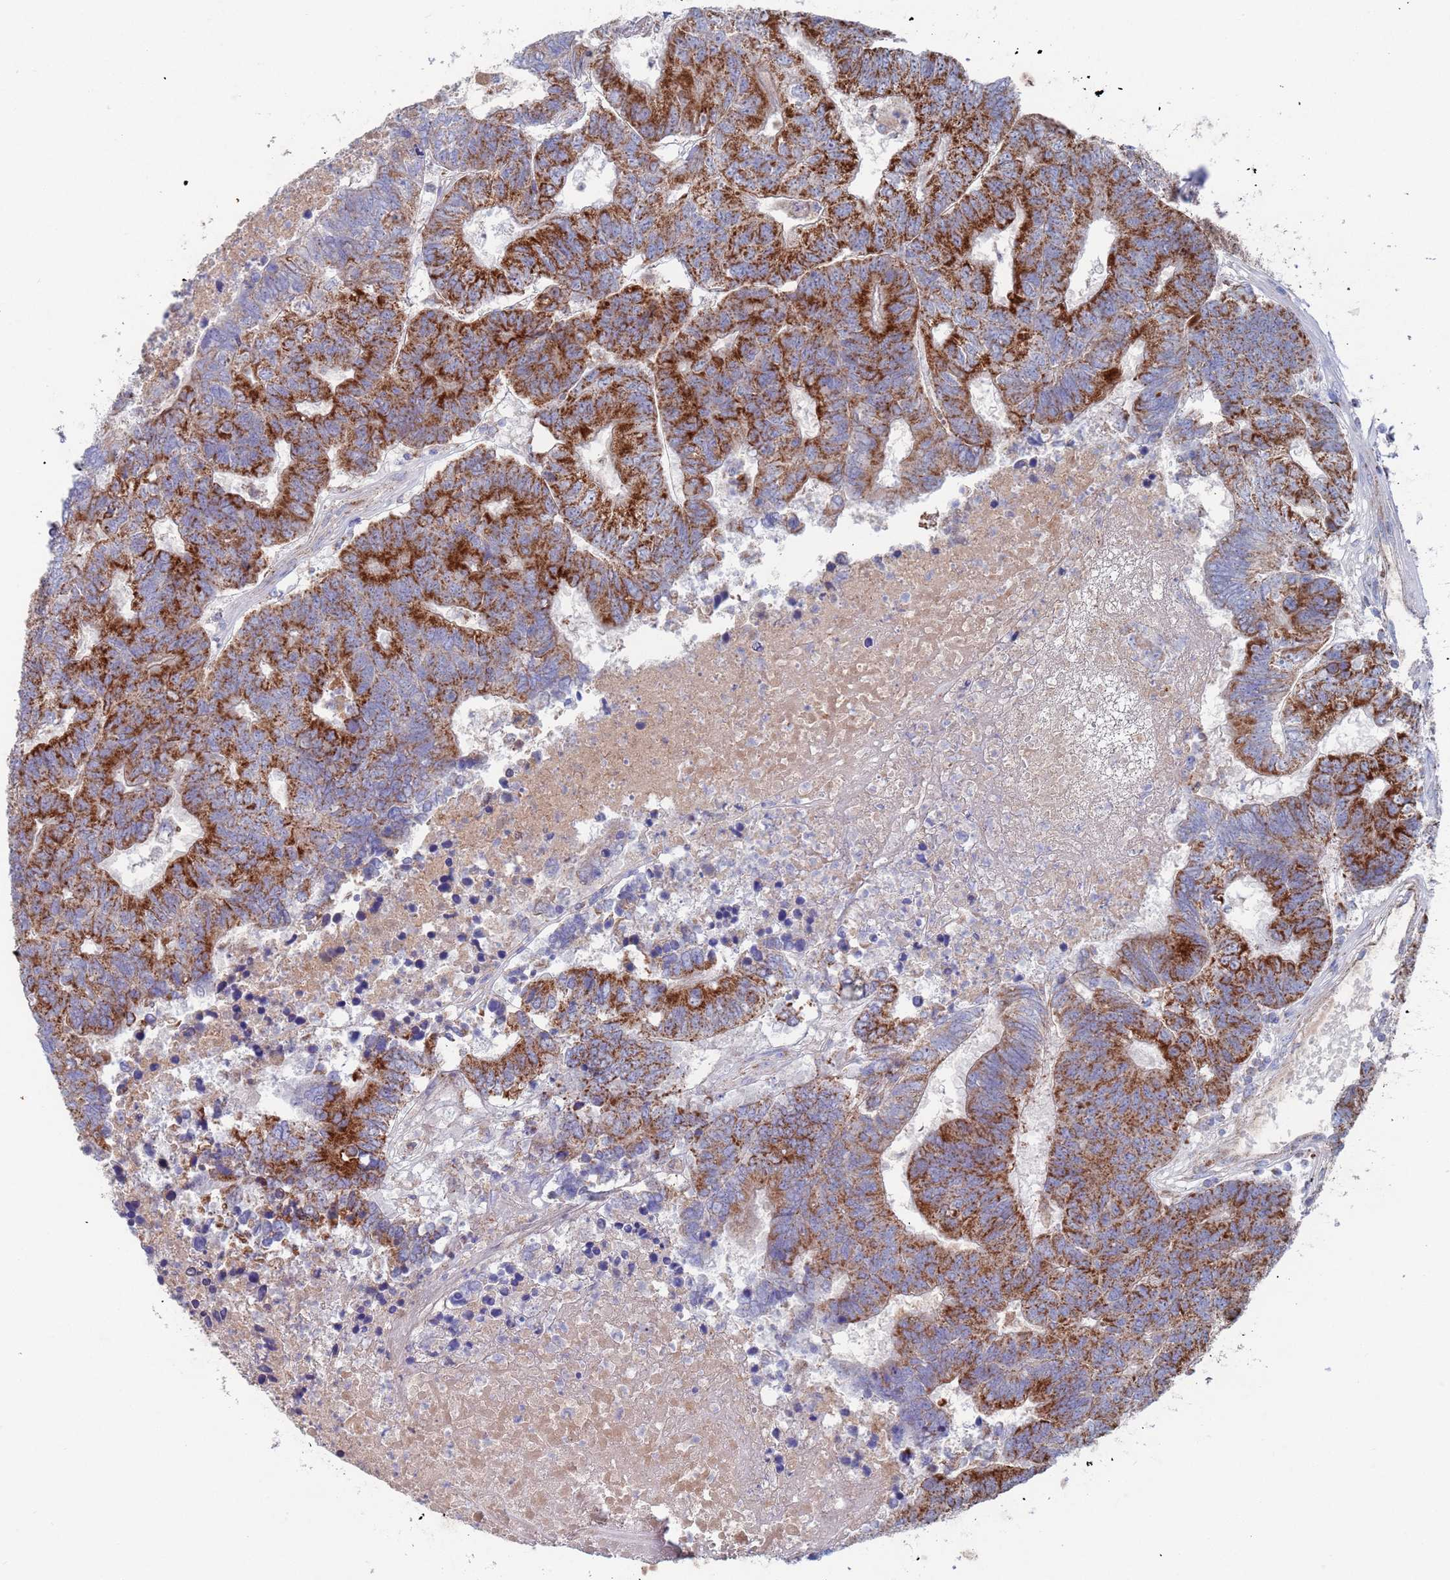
{"staining": {"intensity": "strong", "quantity": "25%-75%", "location": "cytoplasmic/membranous"}, "tissue": "colorectal cancer", "cell_type": "Tumor cells", "image_type": "cancer", "snomed": [{"axis": "morphology", "description": "Adenocarcinoma, NOS"}, {"axis": "topography", "description": "Colon"}], "caption": "Human colorectal cancer stained for a protein (brown) exhibits strong cytoplasmic/membranous positive expression in approximately 25%-75% of tumor cells.", "gene": "MRPL22", "patient": {"sex": "female", "age": 48}}